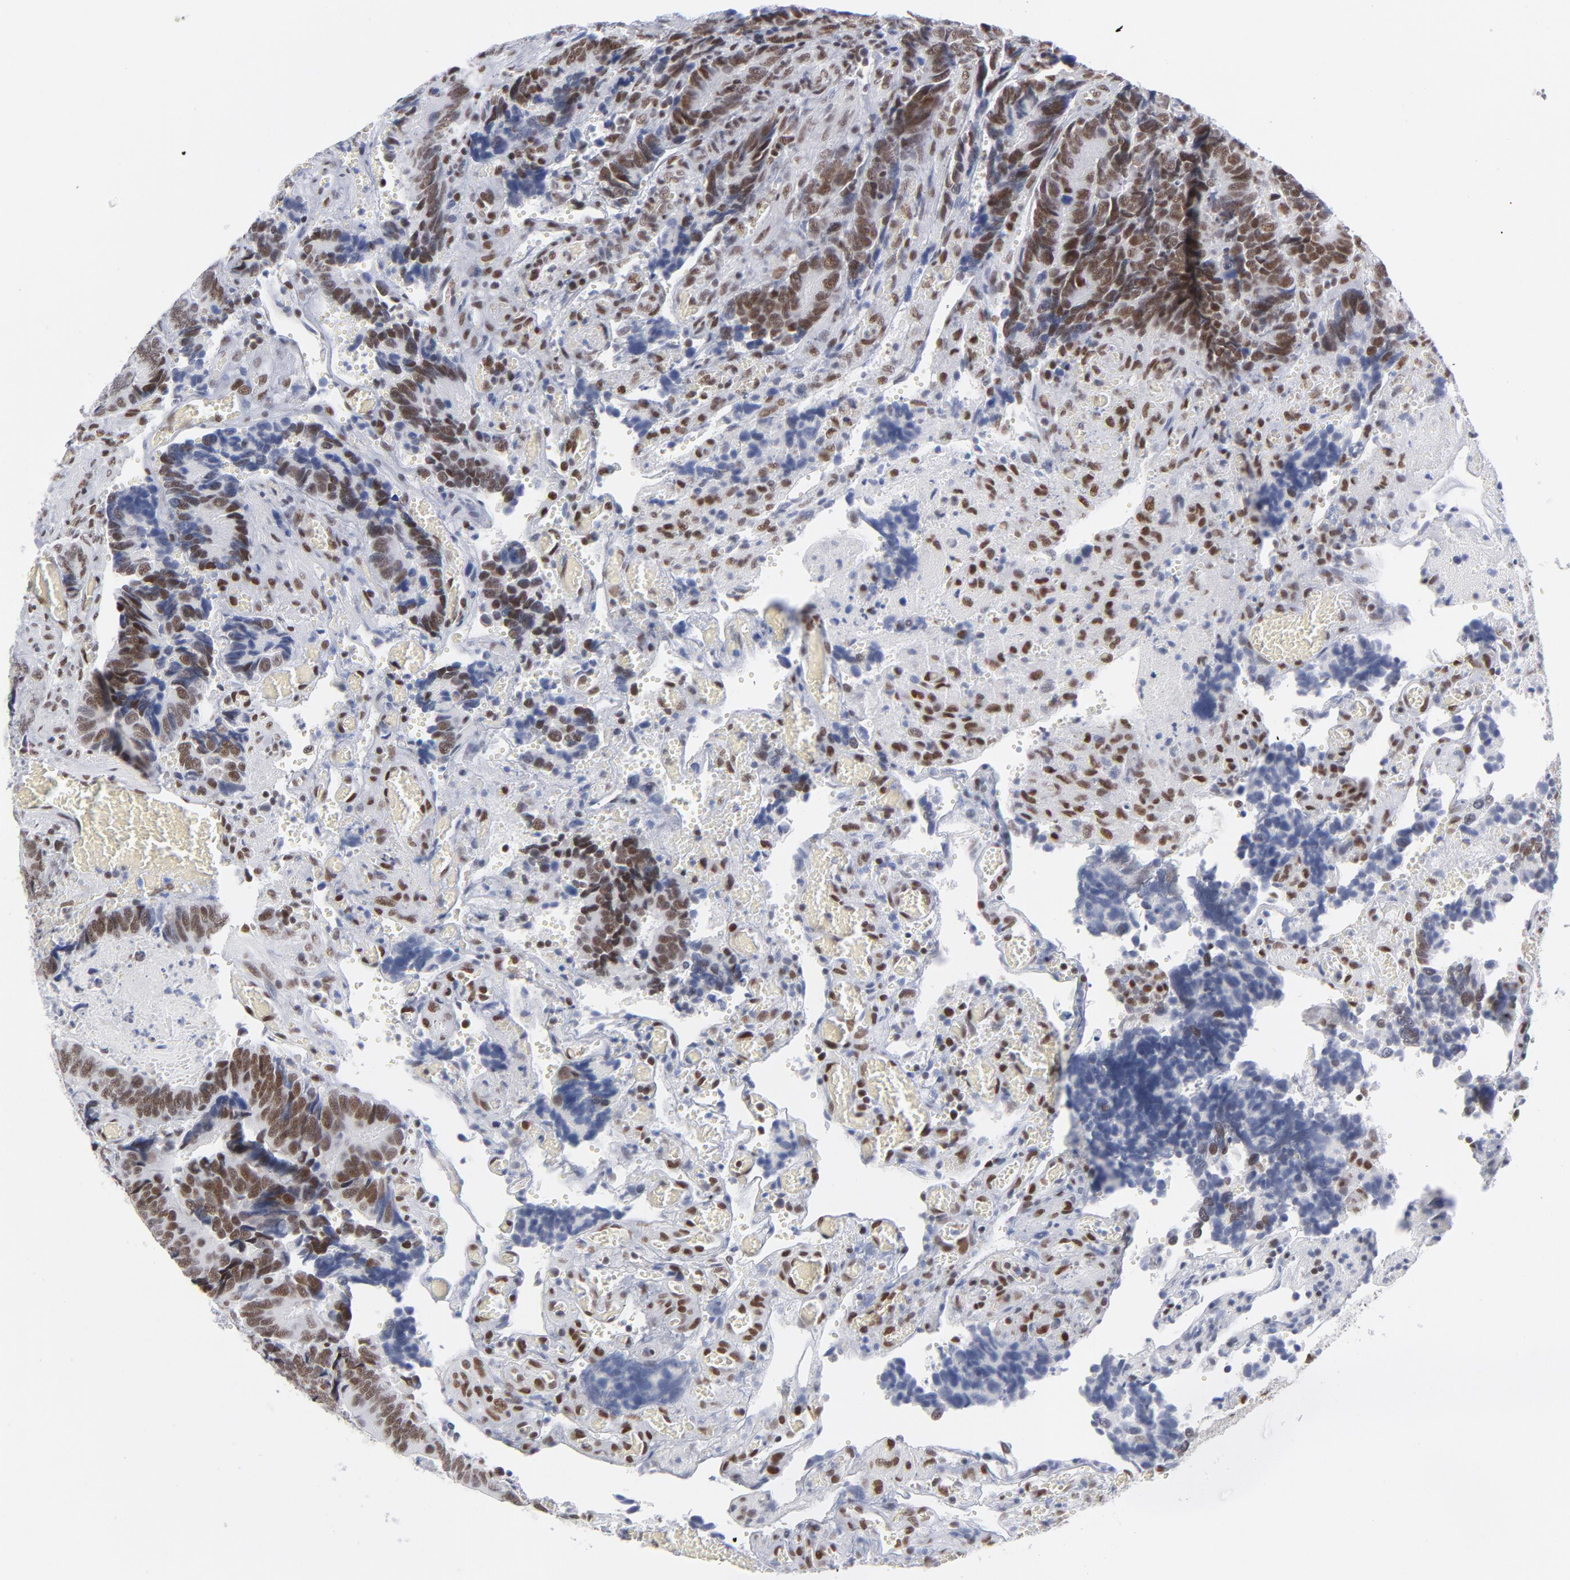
{"staining": {"intensity": "moderate", "quantity": ">75%", "location": "nuclear"}, "tissue": "colorectal cancer", "cell_type": "Tumor cells", "image_type": "cancer", "snomed": [{"axis": "morphology", "description": "Adenocarcinoma, NOS"}, {"axis": "topography", "description": "Colon"}], "caption": "Colorectal adenocarcinoma stained for a protein (brown) demonstrates moderate nuclear positive expression in approximately >75% of tumor cells.", "gene": "ATF2", "patient": {"sex": "male", "age": 72}}